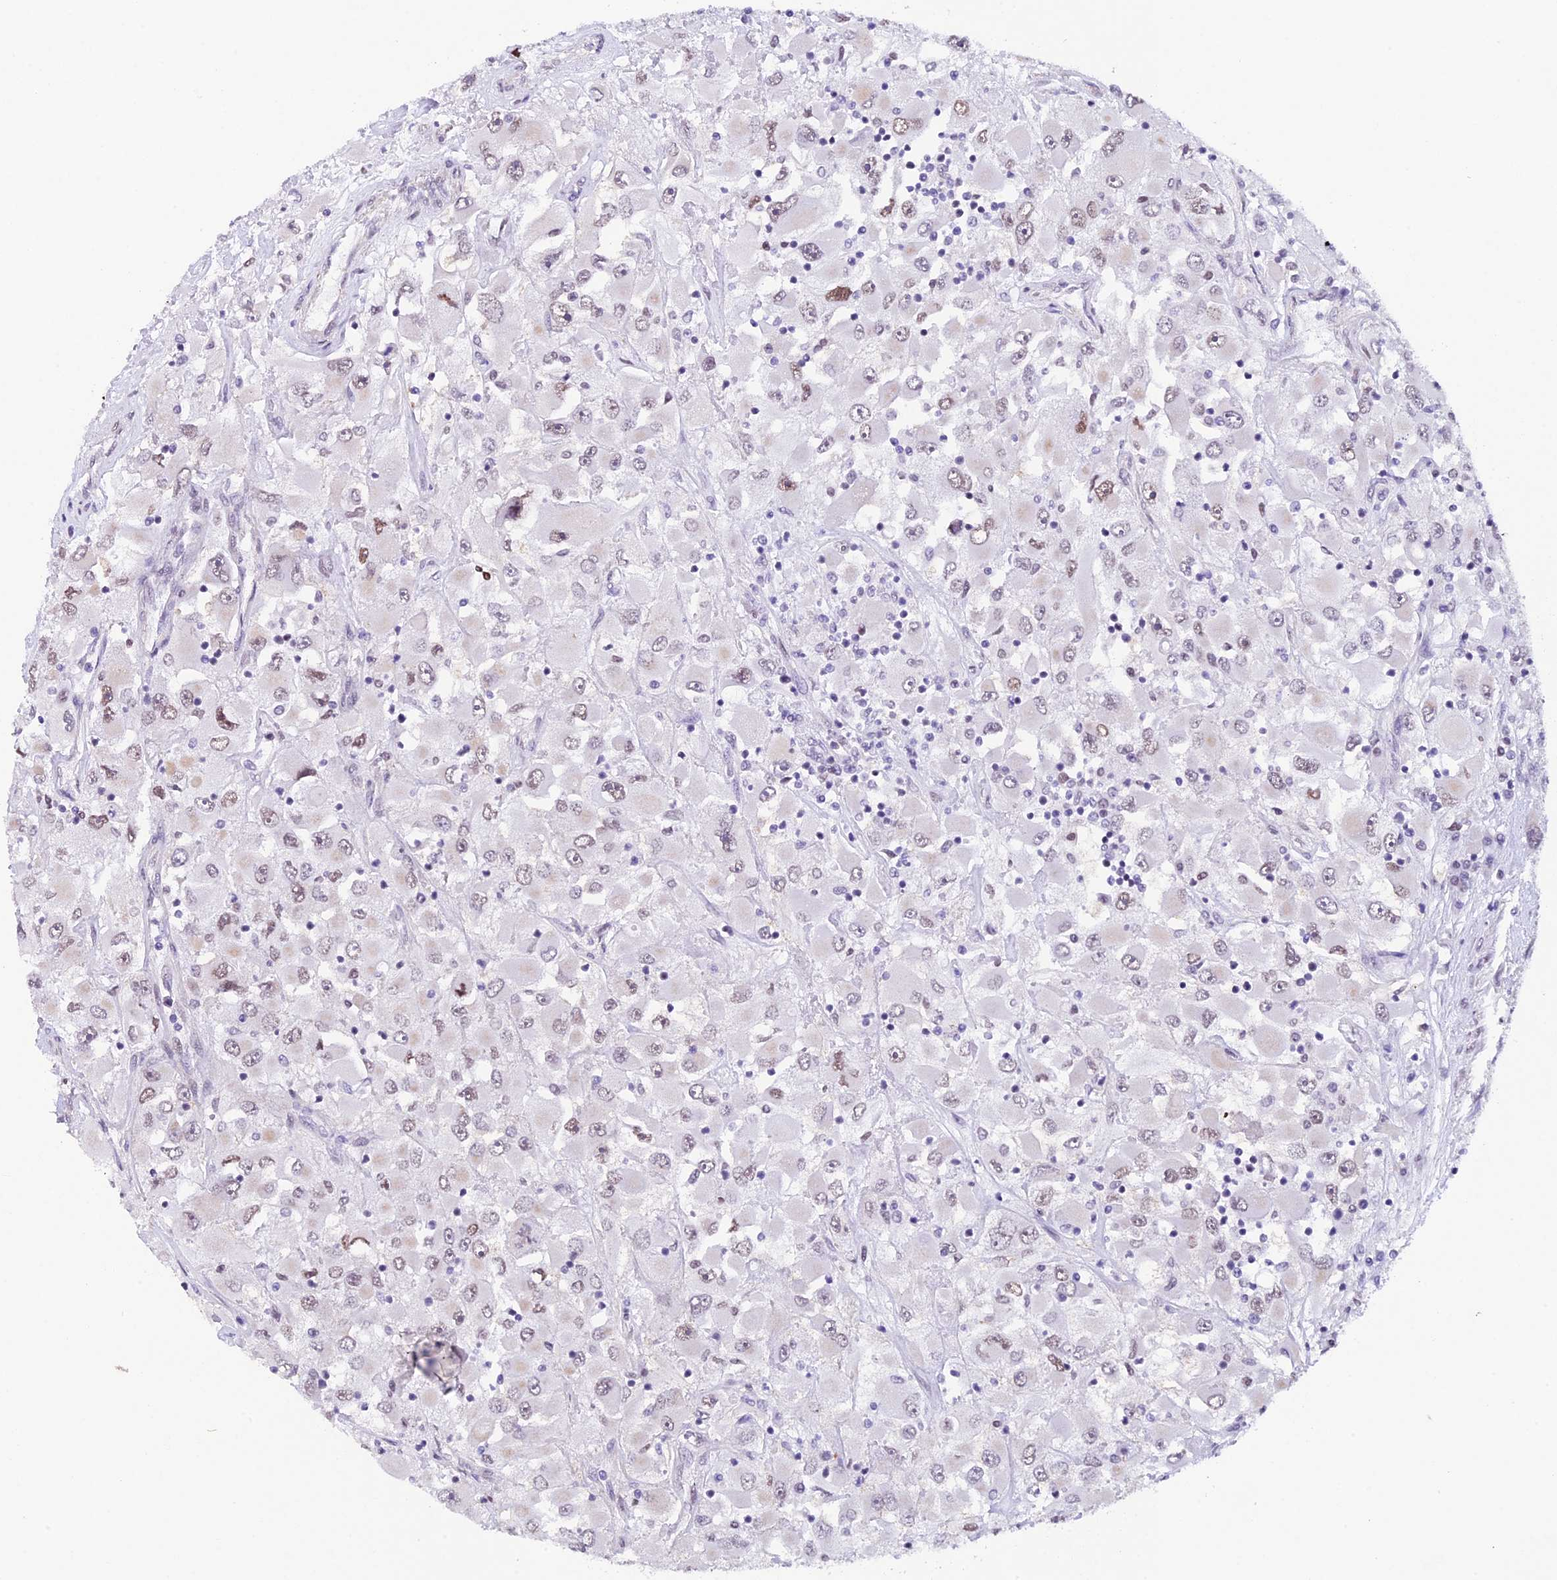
{"staining": {"intensity": "weak", "quantity": "25%-75%", "location": "nuclear"}, "tissue": "renal cancer", "cell_type": "Tumor cells", "image_type": "cancer", "snomed": [{"axis": "morphology", "description": "Adenocarcinoma, NOS"}, {"axis": "topography", "description": "Kidney"}], "caption": "Weak nuclear positivity is present in approximately 25%-75% of tumor cells in adenocarcinoma (renal).", "gene": "TFAM", "patient": {"sex": "female", "age": 52}}